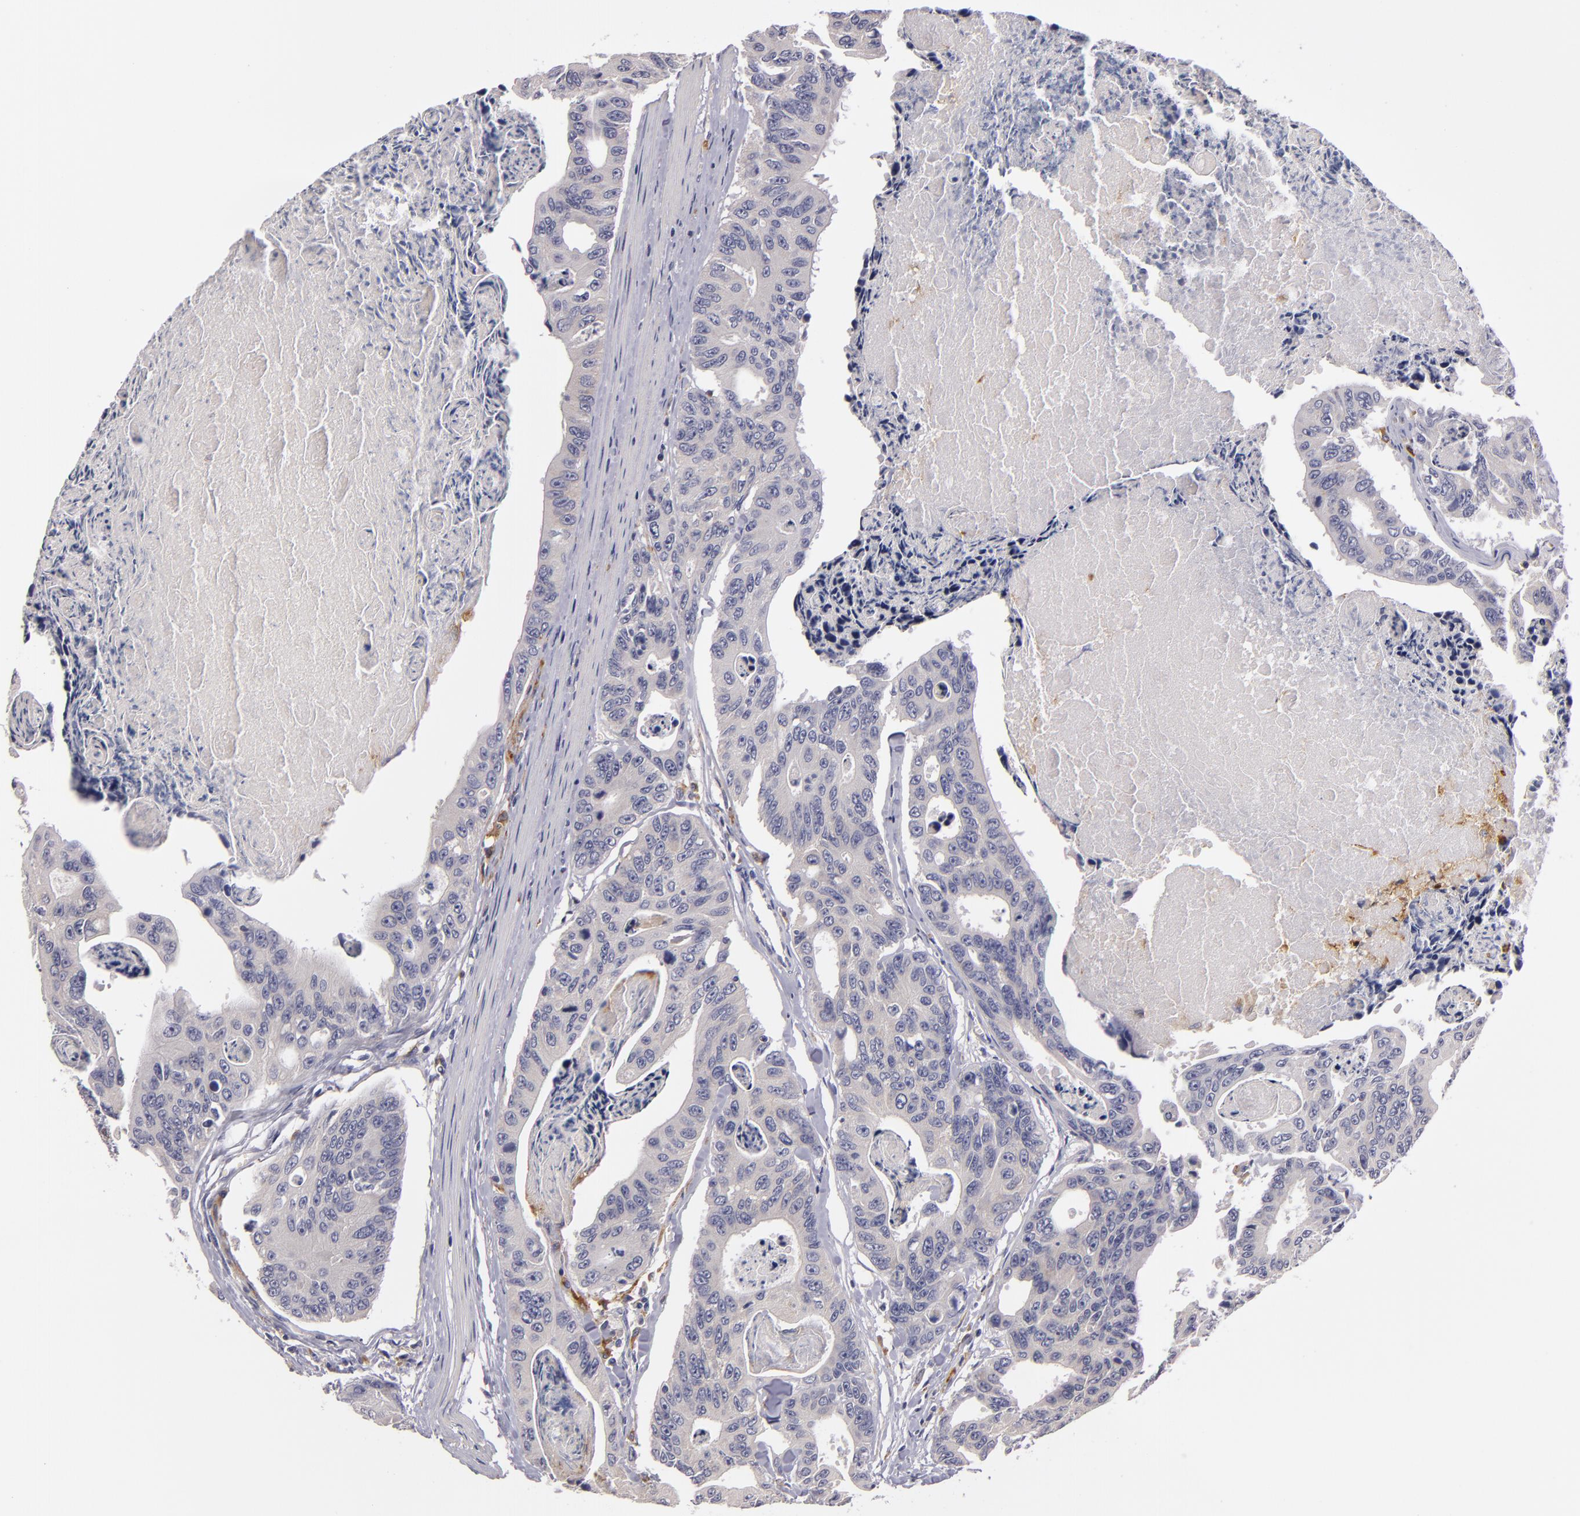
{"staining": {"intensity": "weak", "quantity": "<25%", "location": "cytoplasmic/membranous"}, "tissue": "colorectal cancer", "cell_type": "Tumor cells", "image_type": "cancer", "snomed": [{"axis": "morphology", "description": "Adenocarcinoma, NOS"}, {"axis": "topography", "description": "Colon"}], "caption": "Micrograph shows no significant protein positivity in tumor cells of colorectal cancer (adenocarcinoma).", "gene": "TLR8", "patient": {"sex": "female", "age": 86}}